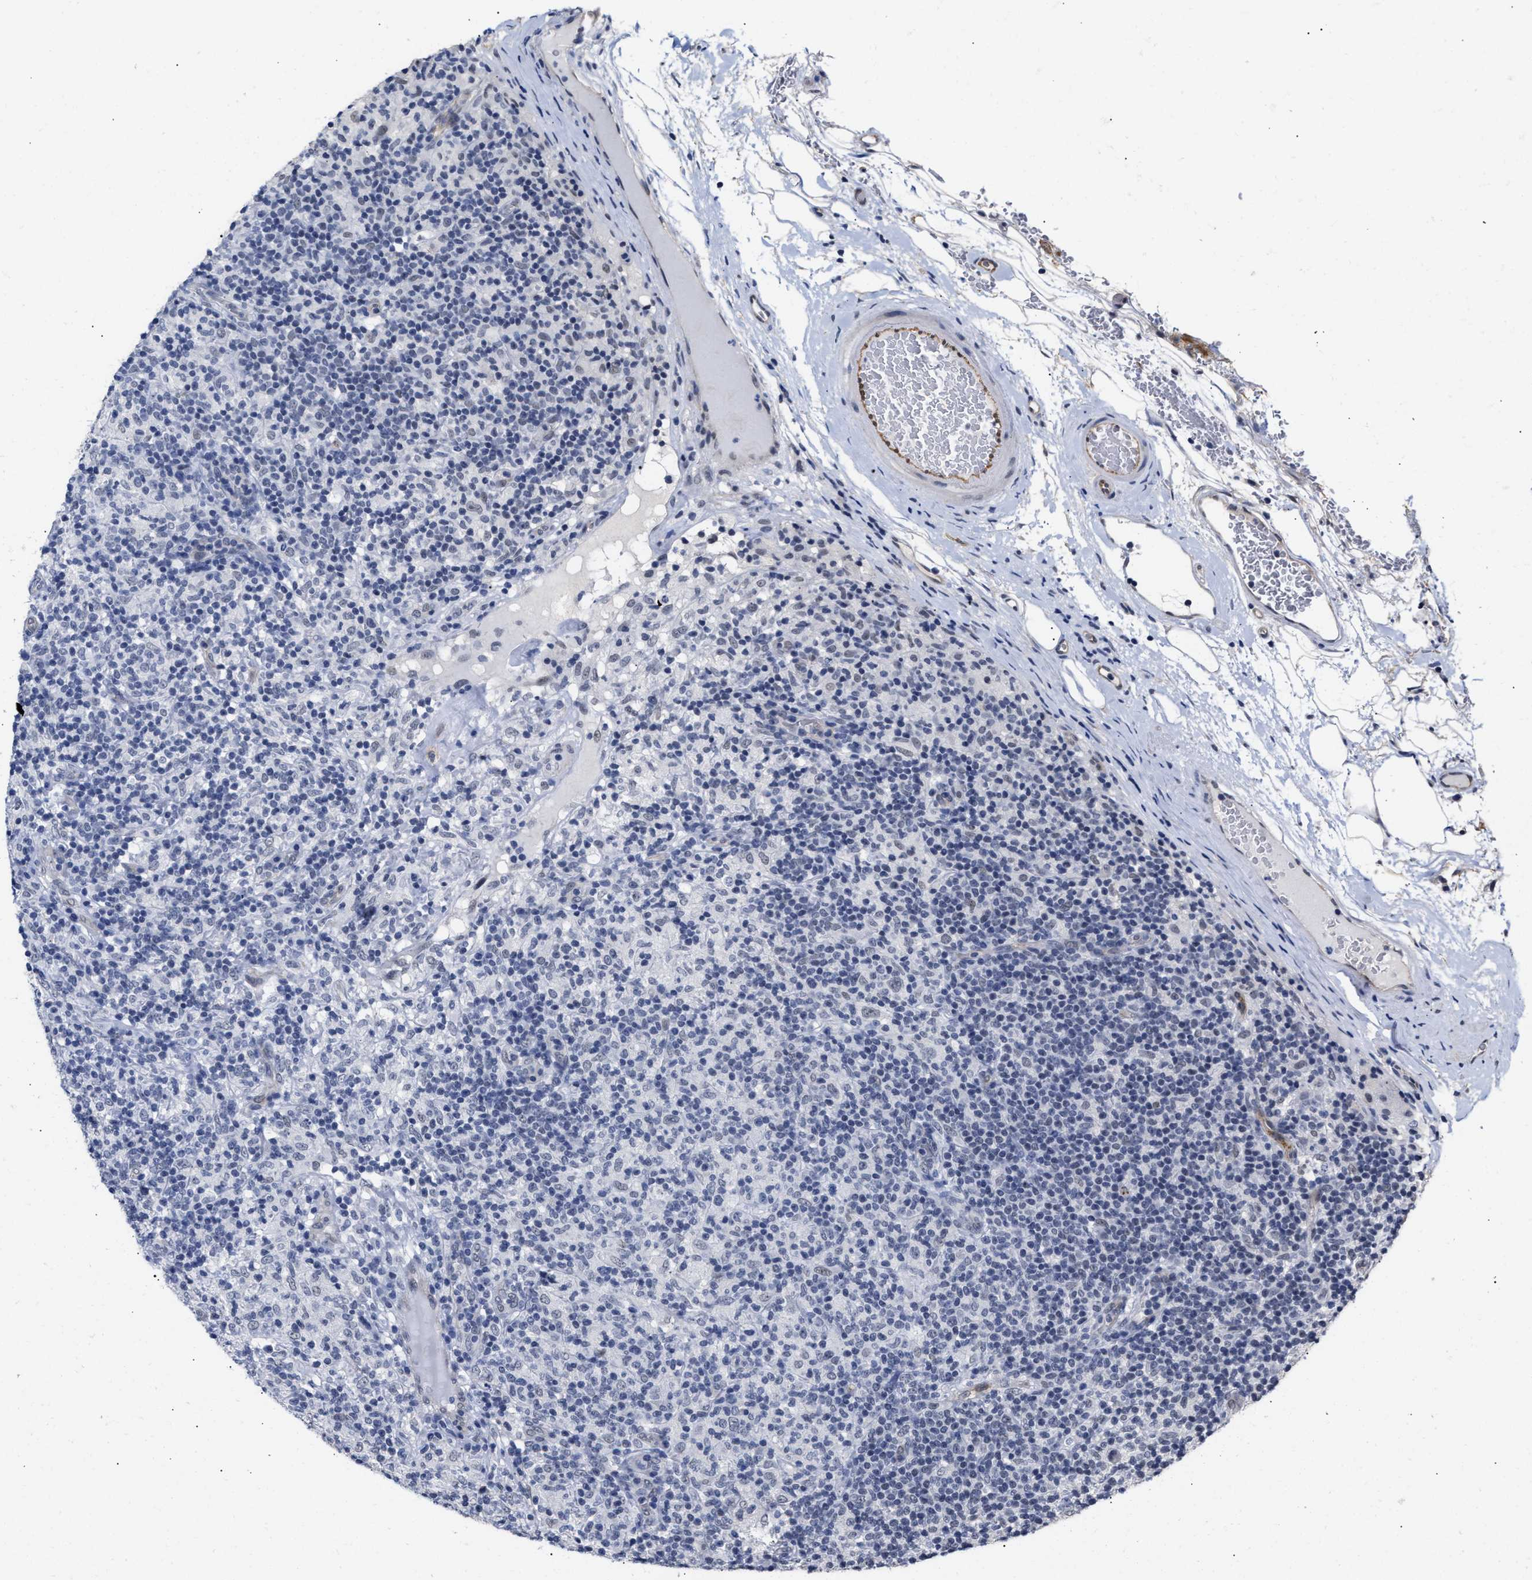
{"staining": {"intensity": "weak", "quantity": "<25%", "location": "nuclear"}, "tissue": "lymphoma", "cell_type": "Tumor cells", "image_type": "cancer", "snomed": [{"axis": "morphology", "description": "Hodgkin's disease, NOS"}, {"axis": "topography", "description": "Lymph node"}], "caption": "Tumor cells show no significant staining in lymphoma.", "gene": "AHNAK2", "patient": {"sex": "male", "age": 70}}